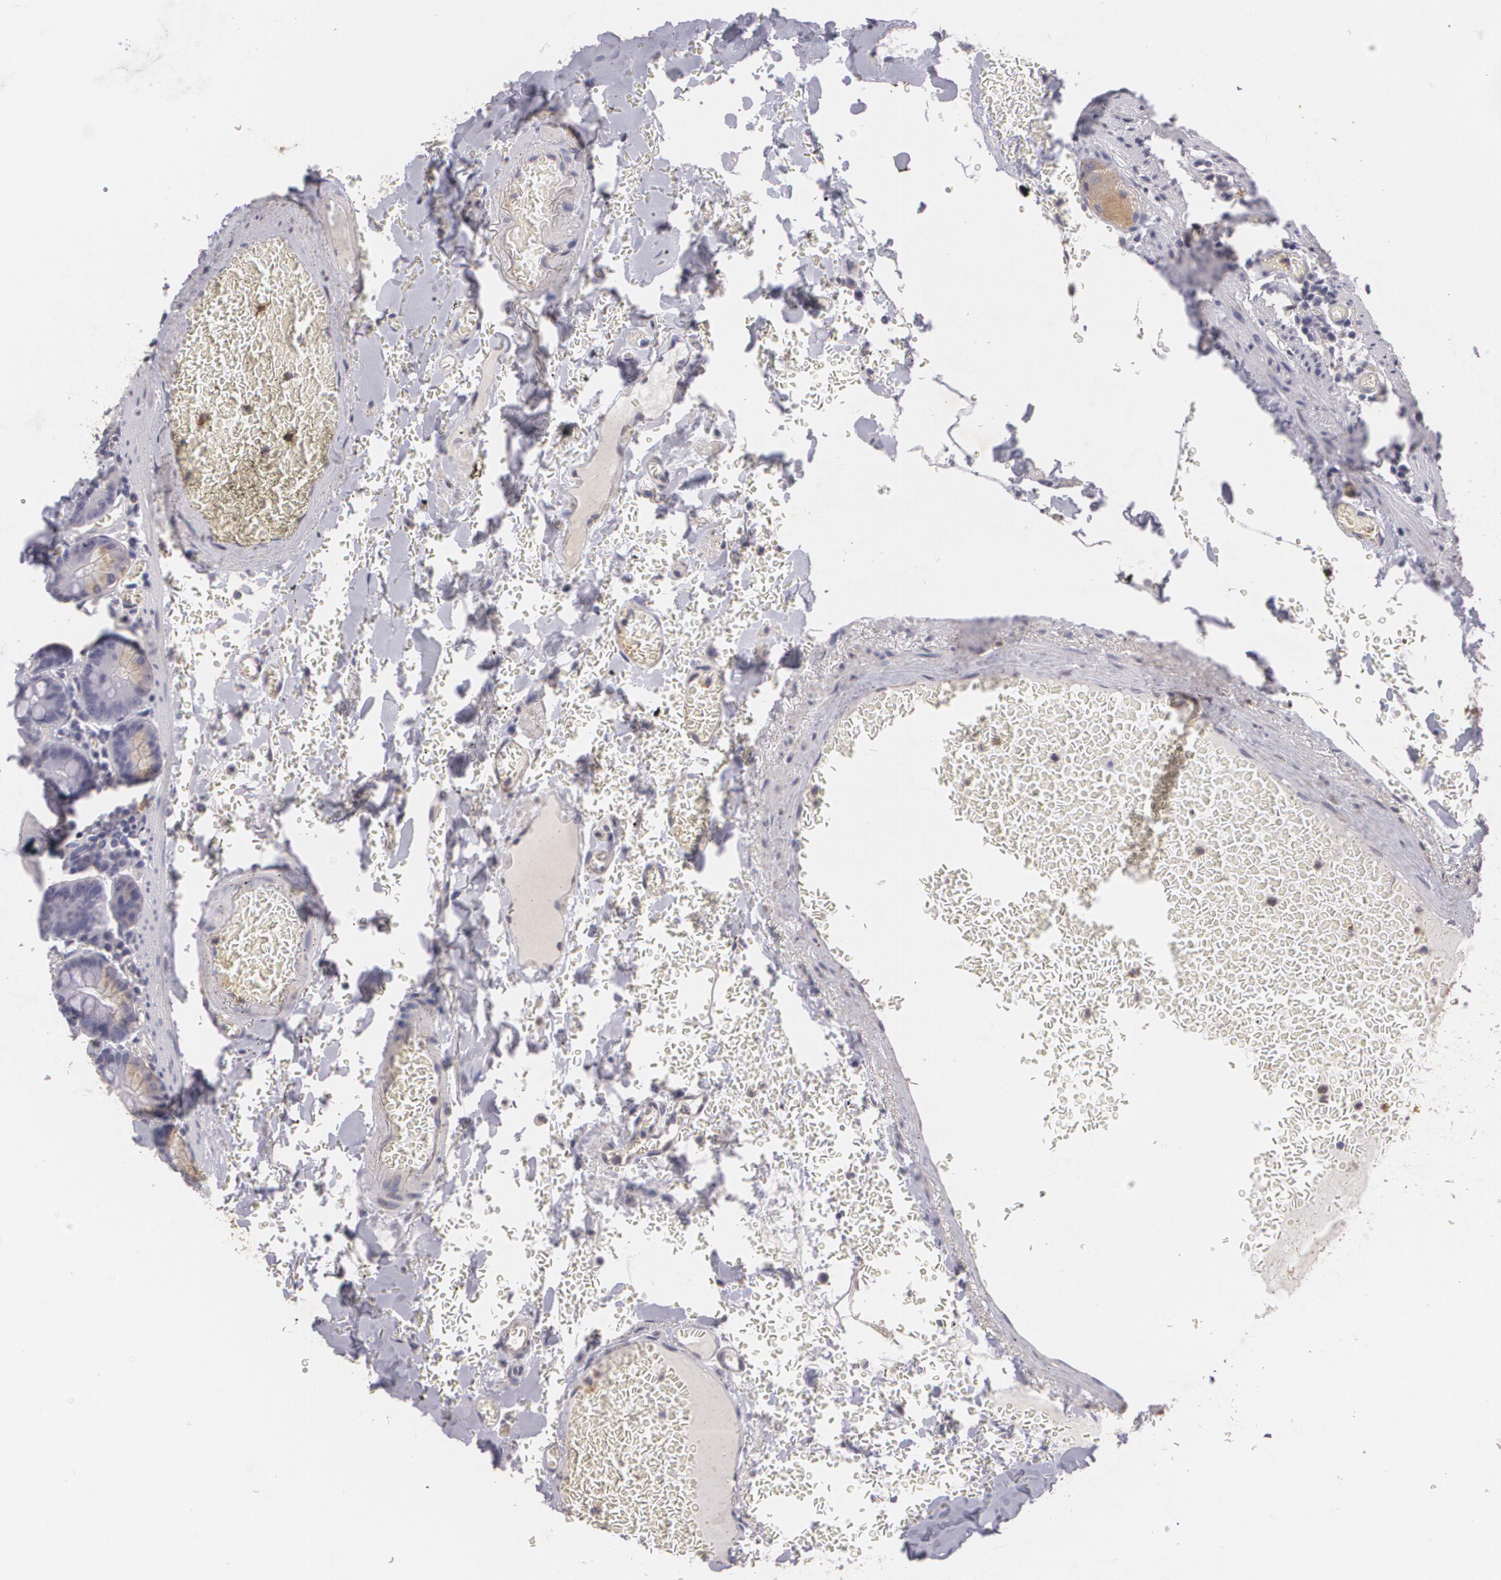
{"staining": {"intensity": "negative", "quantity": "none", "location": "none"}, "tissue": "small intestine", "cell_type": "Glandular cells", "image_type": "normal", "snomed": [{"axis": "morphology", "description": "Normal tissue, NOS"}, {"axis": "topography", "description": "Small intestine"}], "caption": "A high-resolution image shows immunohistochemistry (IHC) staining of unremarkable small intestine, which displays no significant staining in glandular cells. (DAB immunohistochemistry, high magnification).", "gene": "KCNA4", "patient": {"sex": "male", "age": 71}}